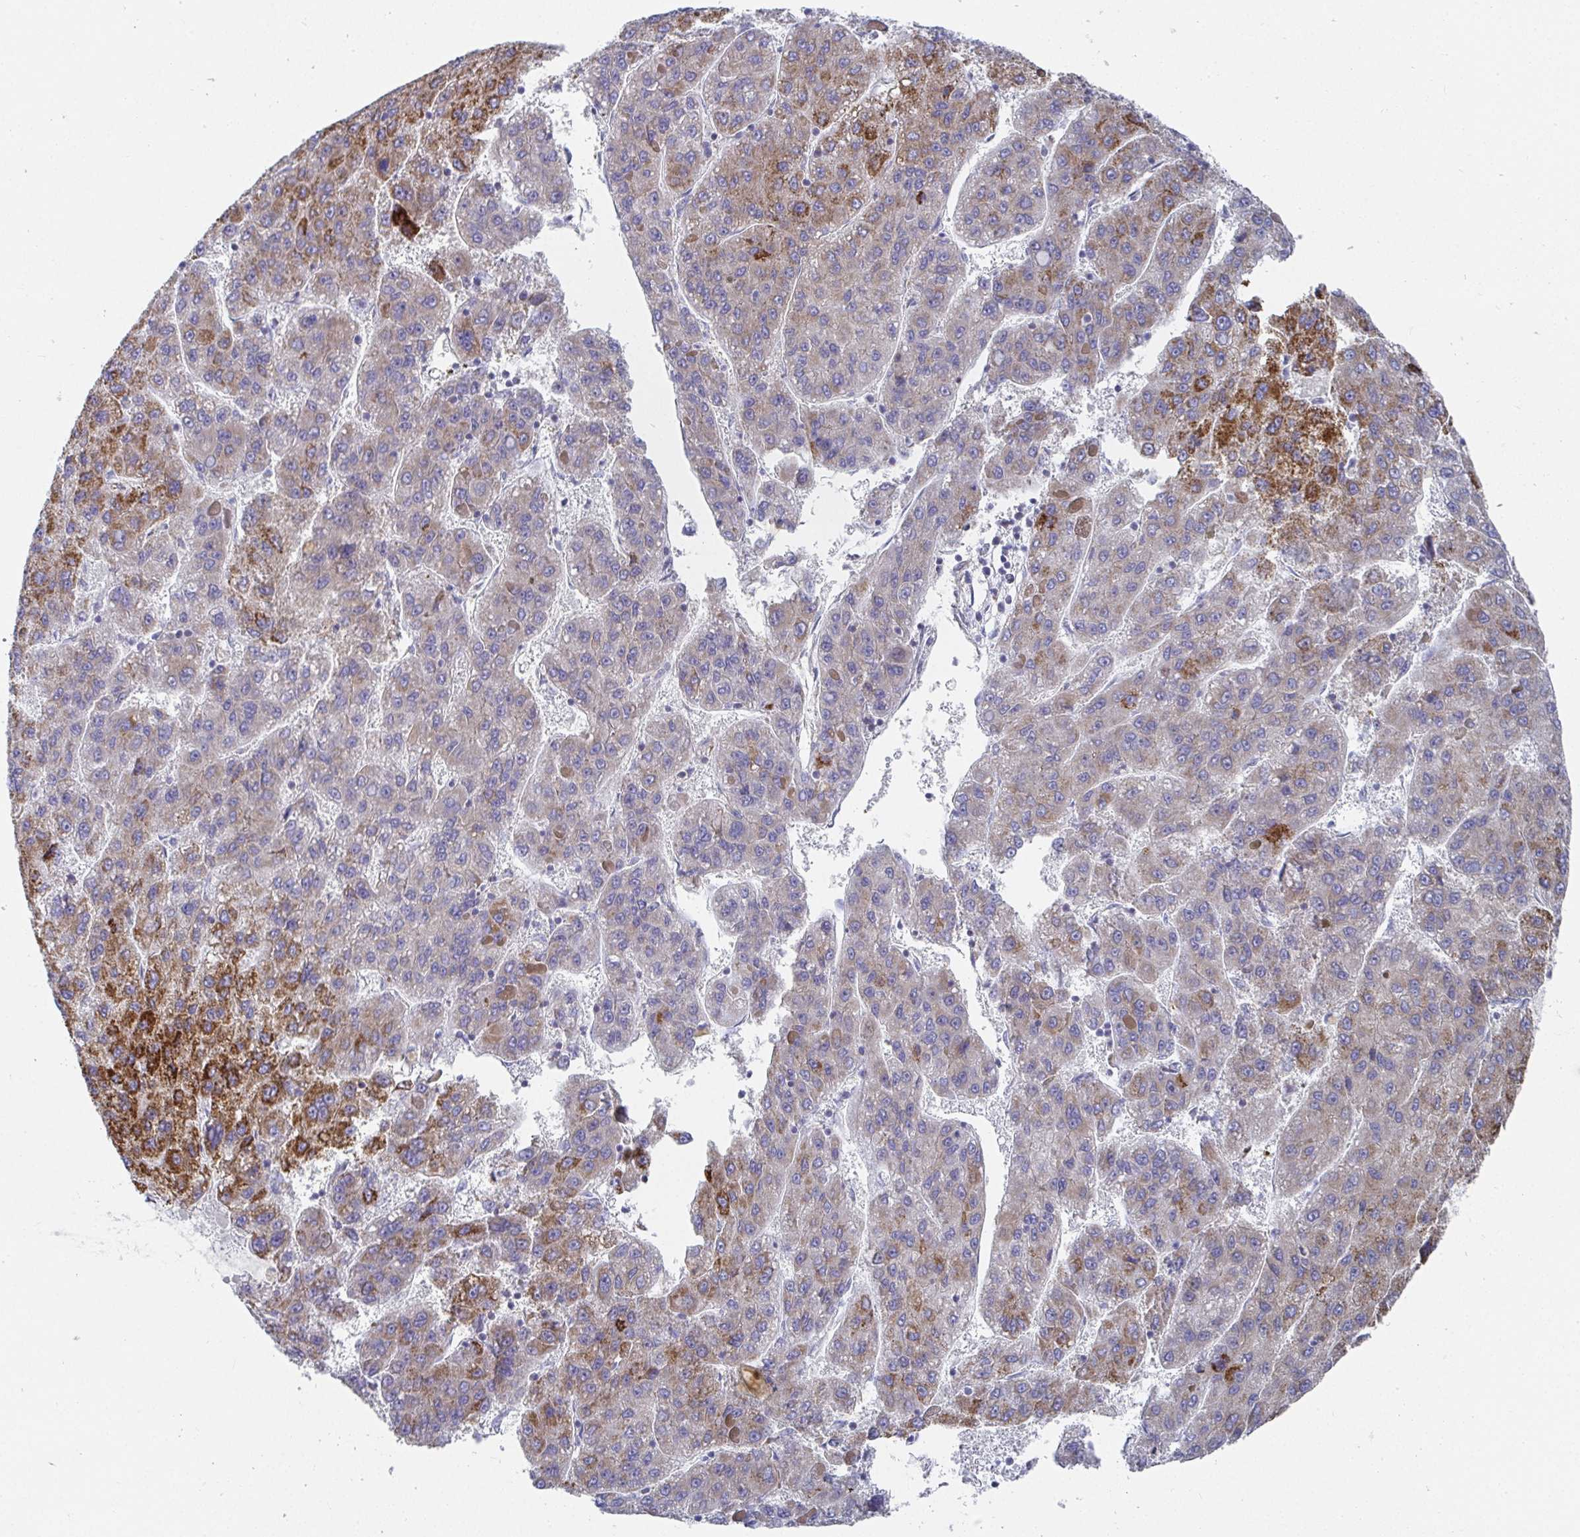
{"staining": {"intensity": "moderate", "quantity": "25%-75%", "location": "cytoplasmic/membranous"}, "tissue": "liver cancer", "cell_type": "Tumor cells", "image_type": "cancer", "snomed": [{"axis": "morphology", "description": "Carcinoma, Hepatocellular, NOS"}, {"axis": "topography", "description": "Liver"}], "caption": "High-magnification brightfield microscopy of liver hepatocellular carcinoma stained with DAB (3,3'-diaminobenzidine) (brown) and counterstained with hematoxylin (blue). tumor cells exhibit moderate cytoplasmic/membranous positivity is appreciated in about25%-75% of cells.", "gene": "ATP5F1C", "patient": {"sex": "female", "age": 82}}